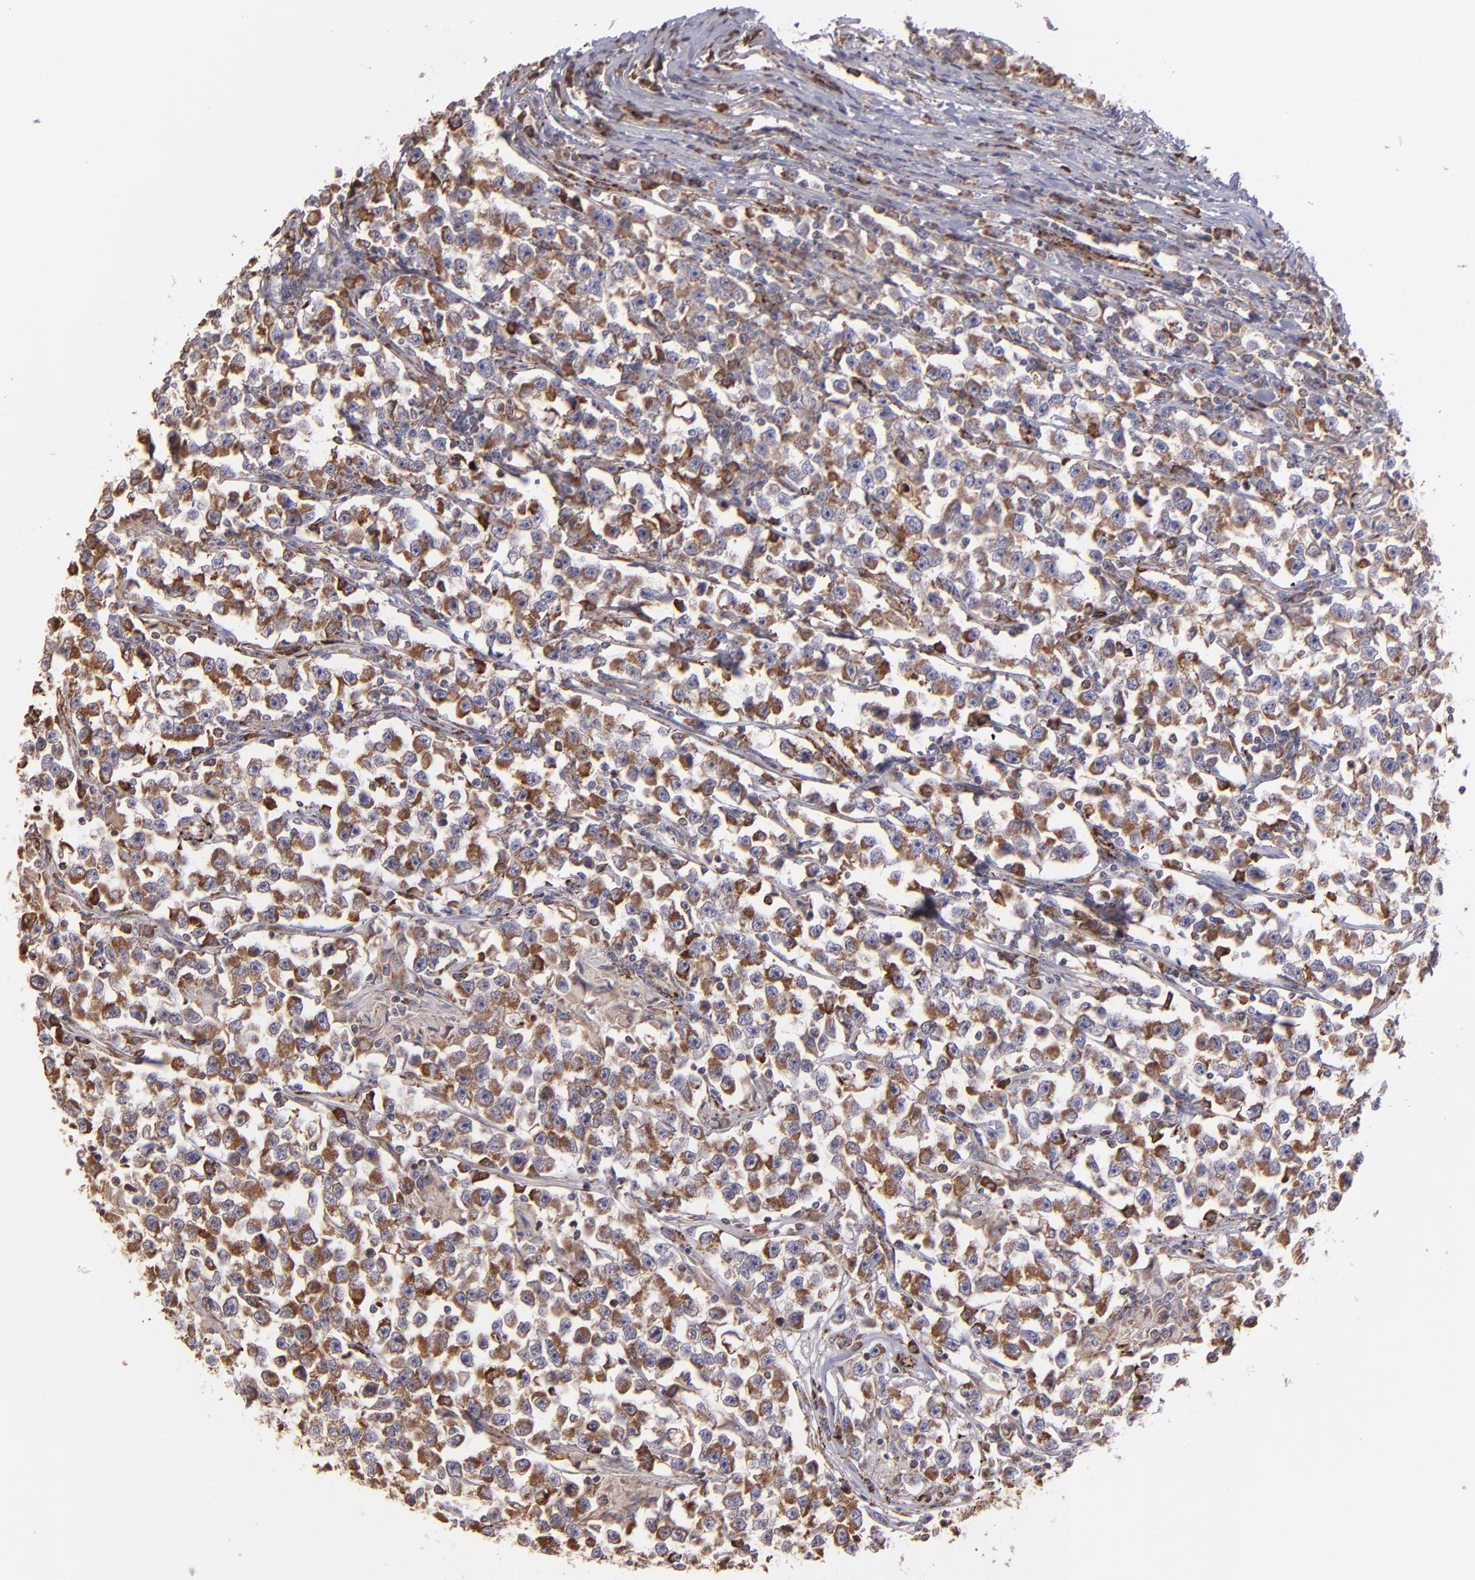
{"staining": {"intensity": "weak", "quantity": ">75%", "location": "cytoplasmic/membranous"}, "tissue": "testis cancer", "cell_type": "Tumor cells", "image_type": "cancer", "snomed": [{"axis": "morphology", "description": "Seminoma, NOS"}, {"axis": "topography", "description": "Testis"}], "caption": "Immunohistochemical staining of seminoma (testis) displays low levels of weak cytoplasmic/membranous protein staining in approximately >75% of tumor cells.", "gene": "MAOB", "patient": {"sex": "male", "age": 33}}